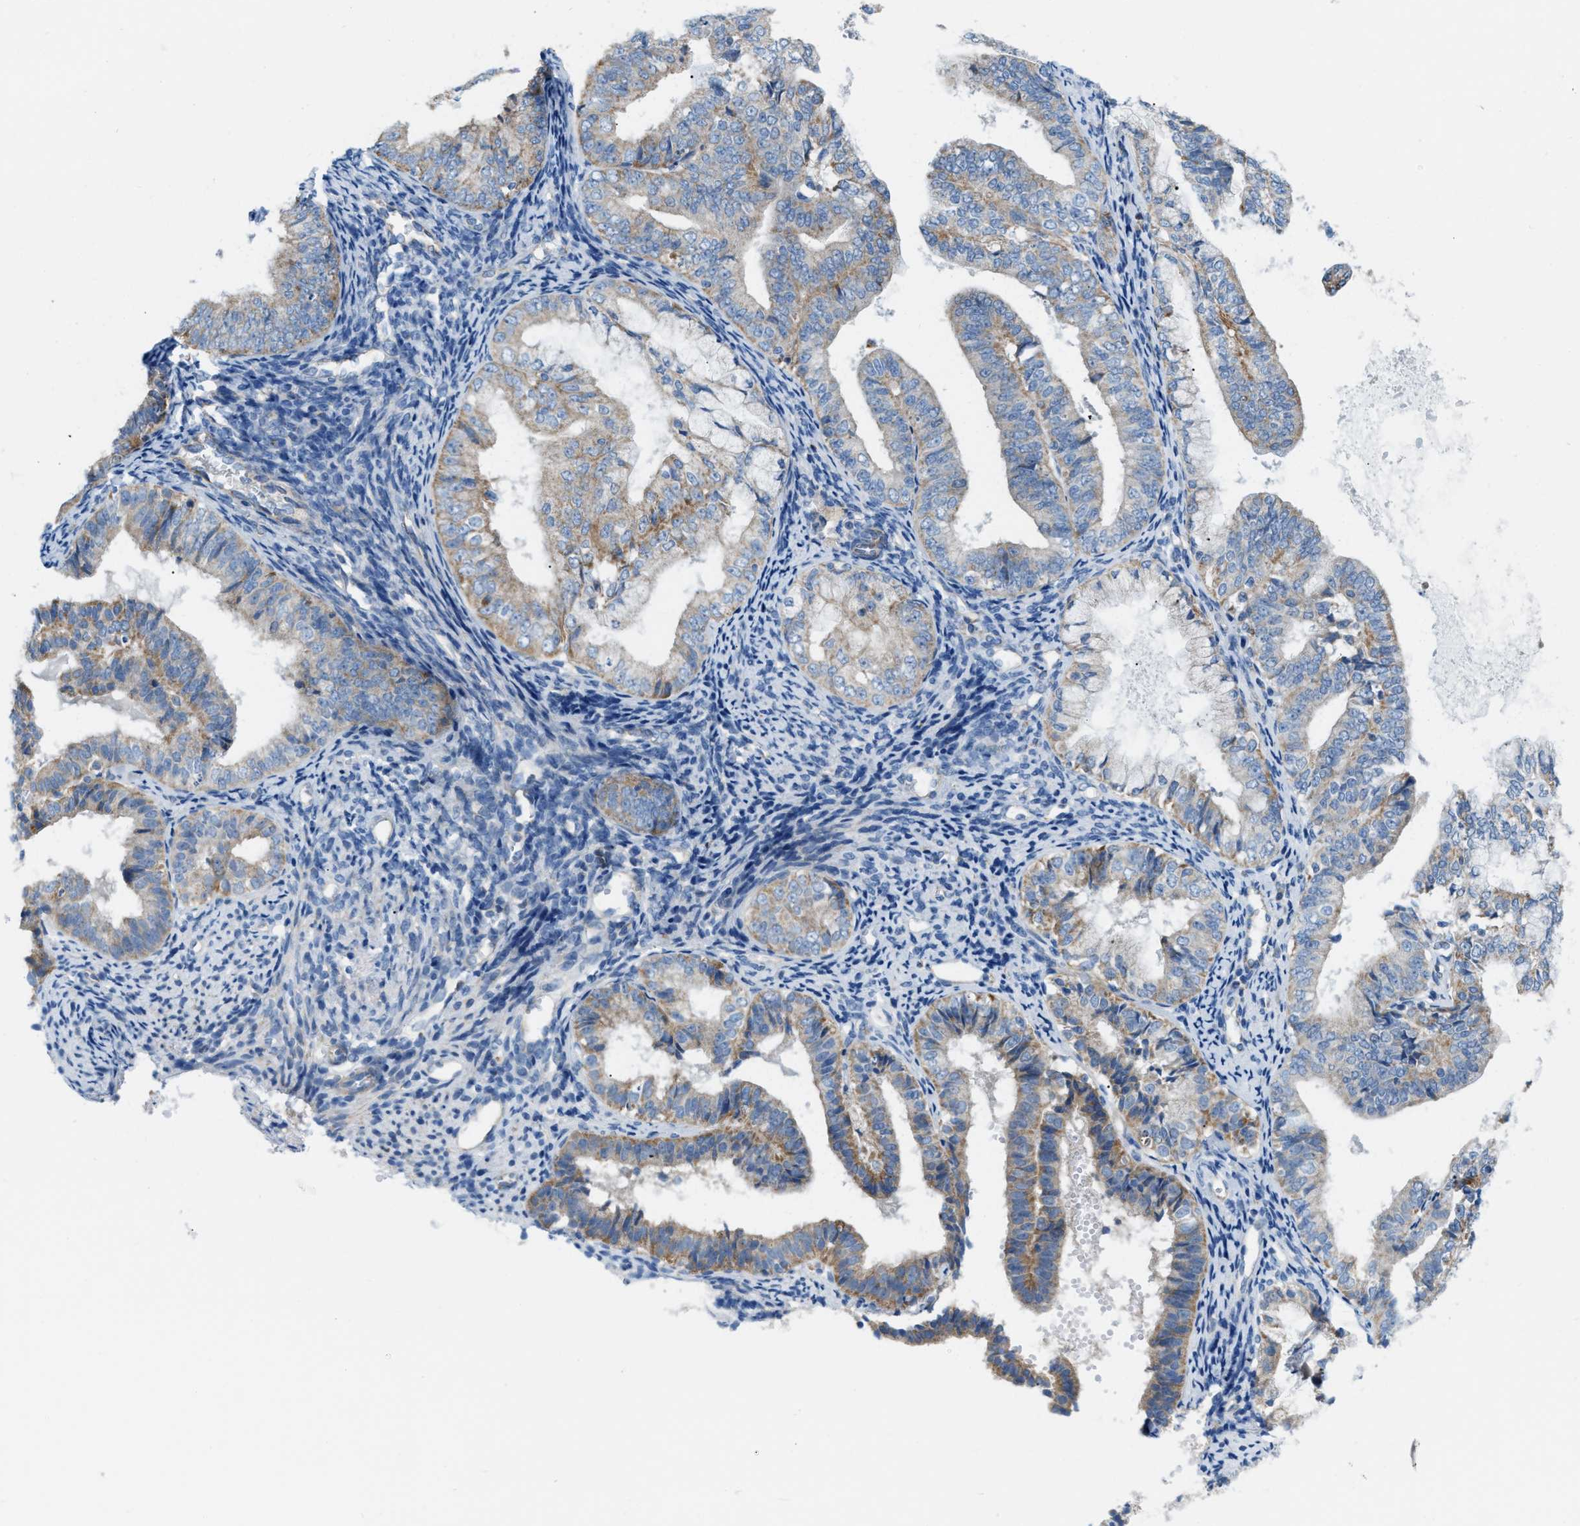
{"staining": {"intensity": "moderate", "quantity": "25%-75%", "location": "cytoplasmic/membranous"}, "tissue": "endometrial cancer", "cell_type": "Tumor cells", "image_type": "cancer", "snomed": [{"axis": "morphology", "description": "Adenocarcinoma, NOS"}, {"axis": "topography", "description": "Endometrium"}], "caption": "This is a photomicrograph of IHC staining of endometrial cancer, which shows moderate staining in the cytoplasmic/membranous of tumor cells.", "gene": "JADE1", "patient": {"sex": "female", "age": 63}}